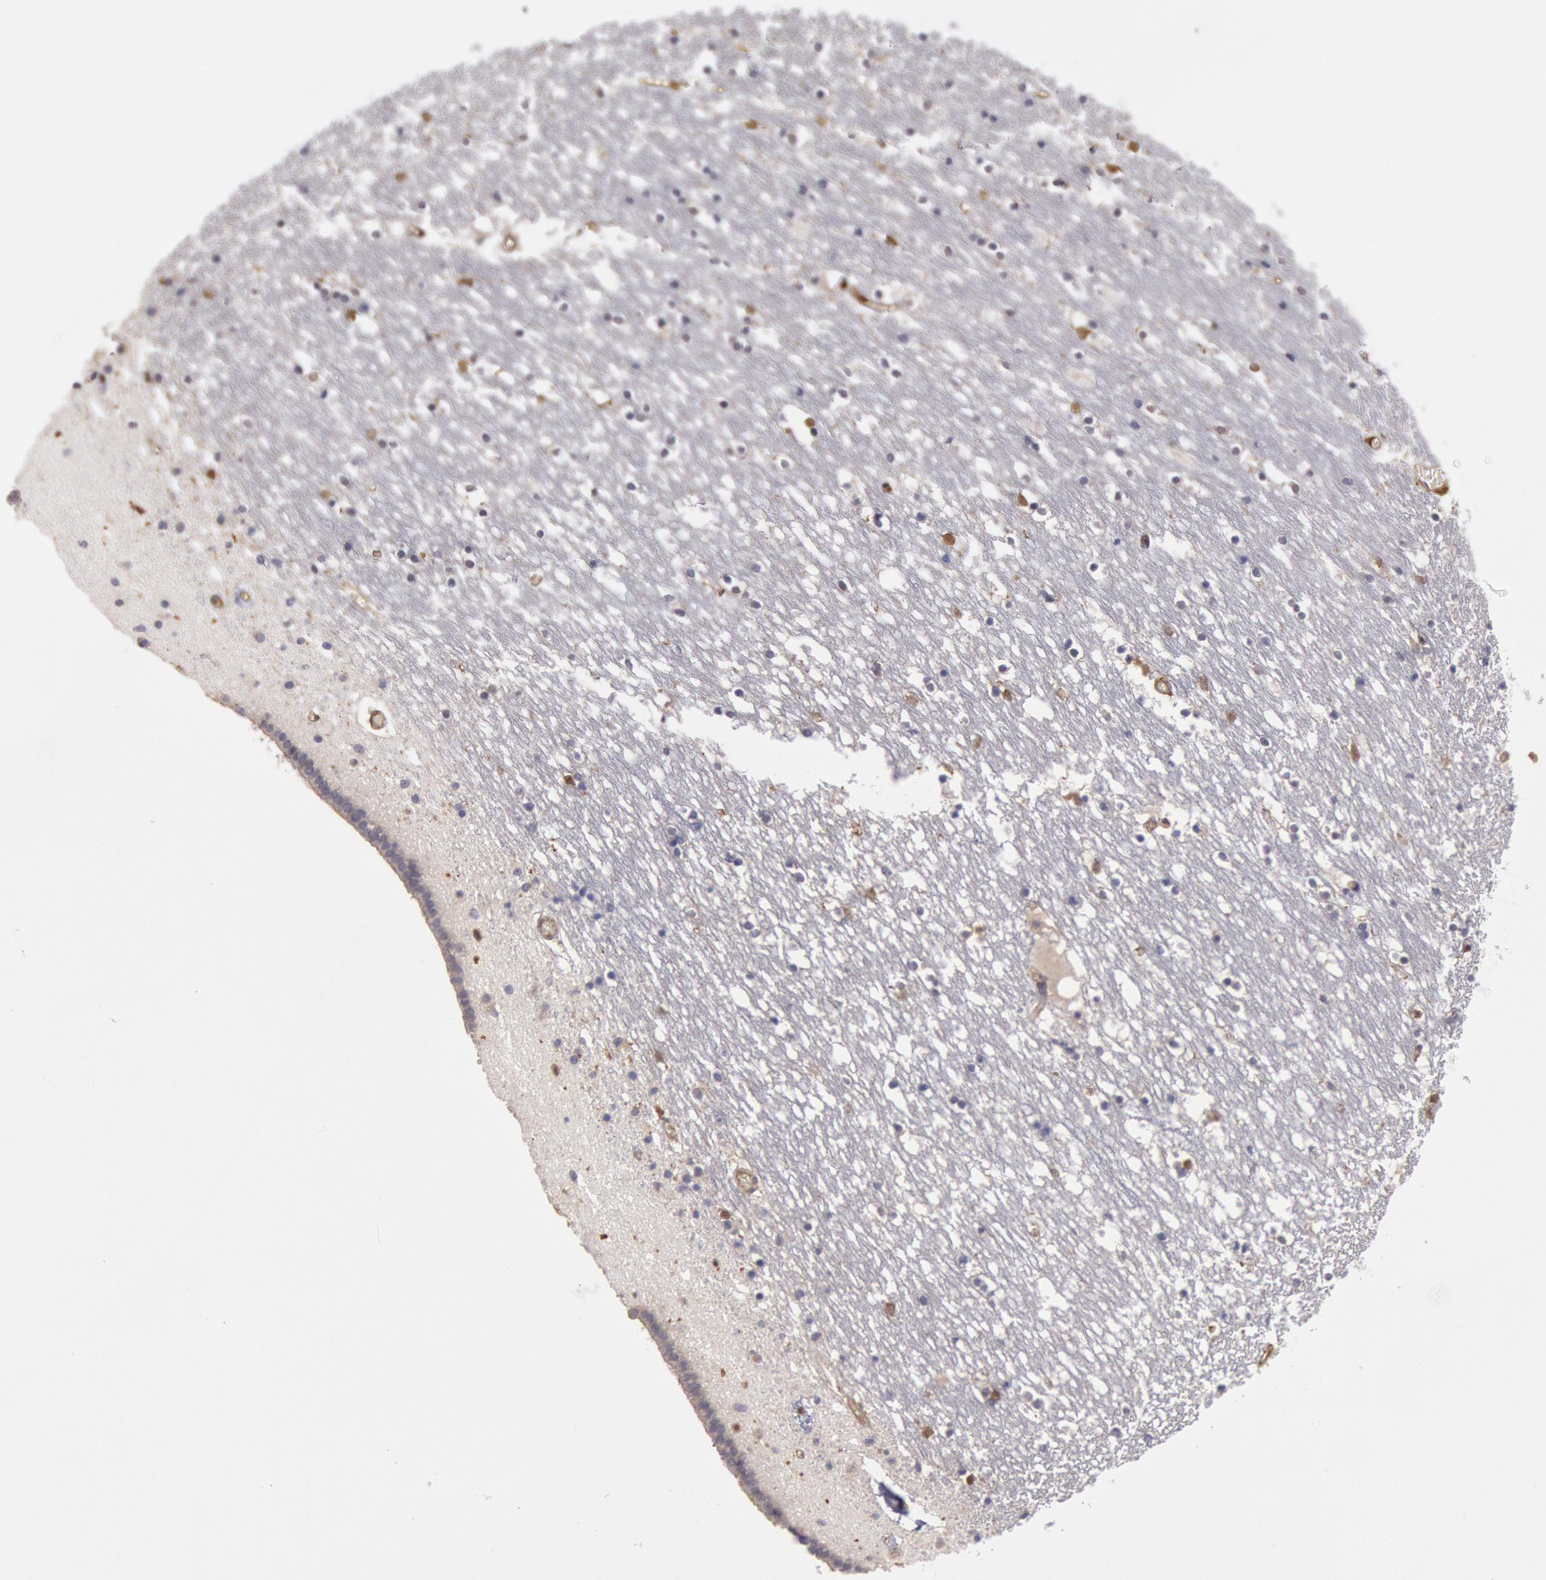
{"staining": {"intensity": "negative", "quantity": "none", "location": "none"}, "tissue": "caudate", "cell_type": "Glial cells", "image_type": "normal", "snomed": [{"axis": "morphology", "description": "Normal tissue, NOS"}, {"axis": "topography", "description": "Lateral ventricle wall"}], "caption": "IHC image of normal caudate: caudate stained with DAB (3,3'-diaminobenzidine) exhibits no significant protein staining in glial cells.", "gene": "CCDC50", "patient": {"sex": "male", "age": 45}}